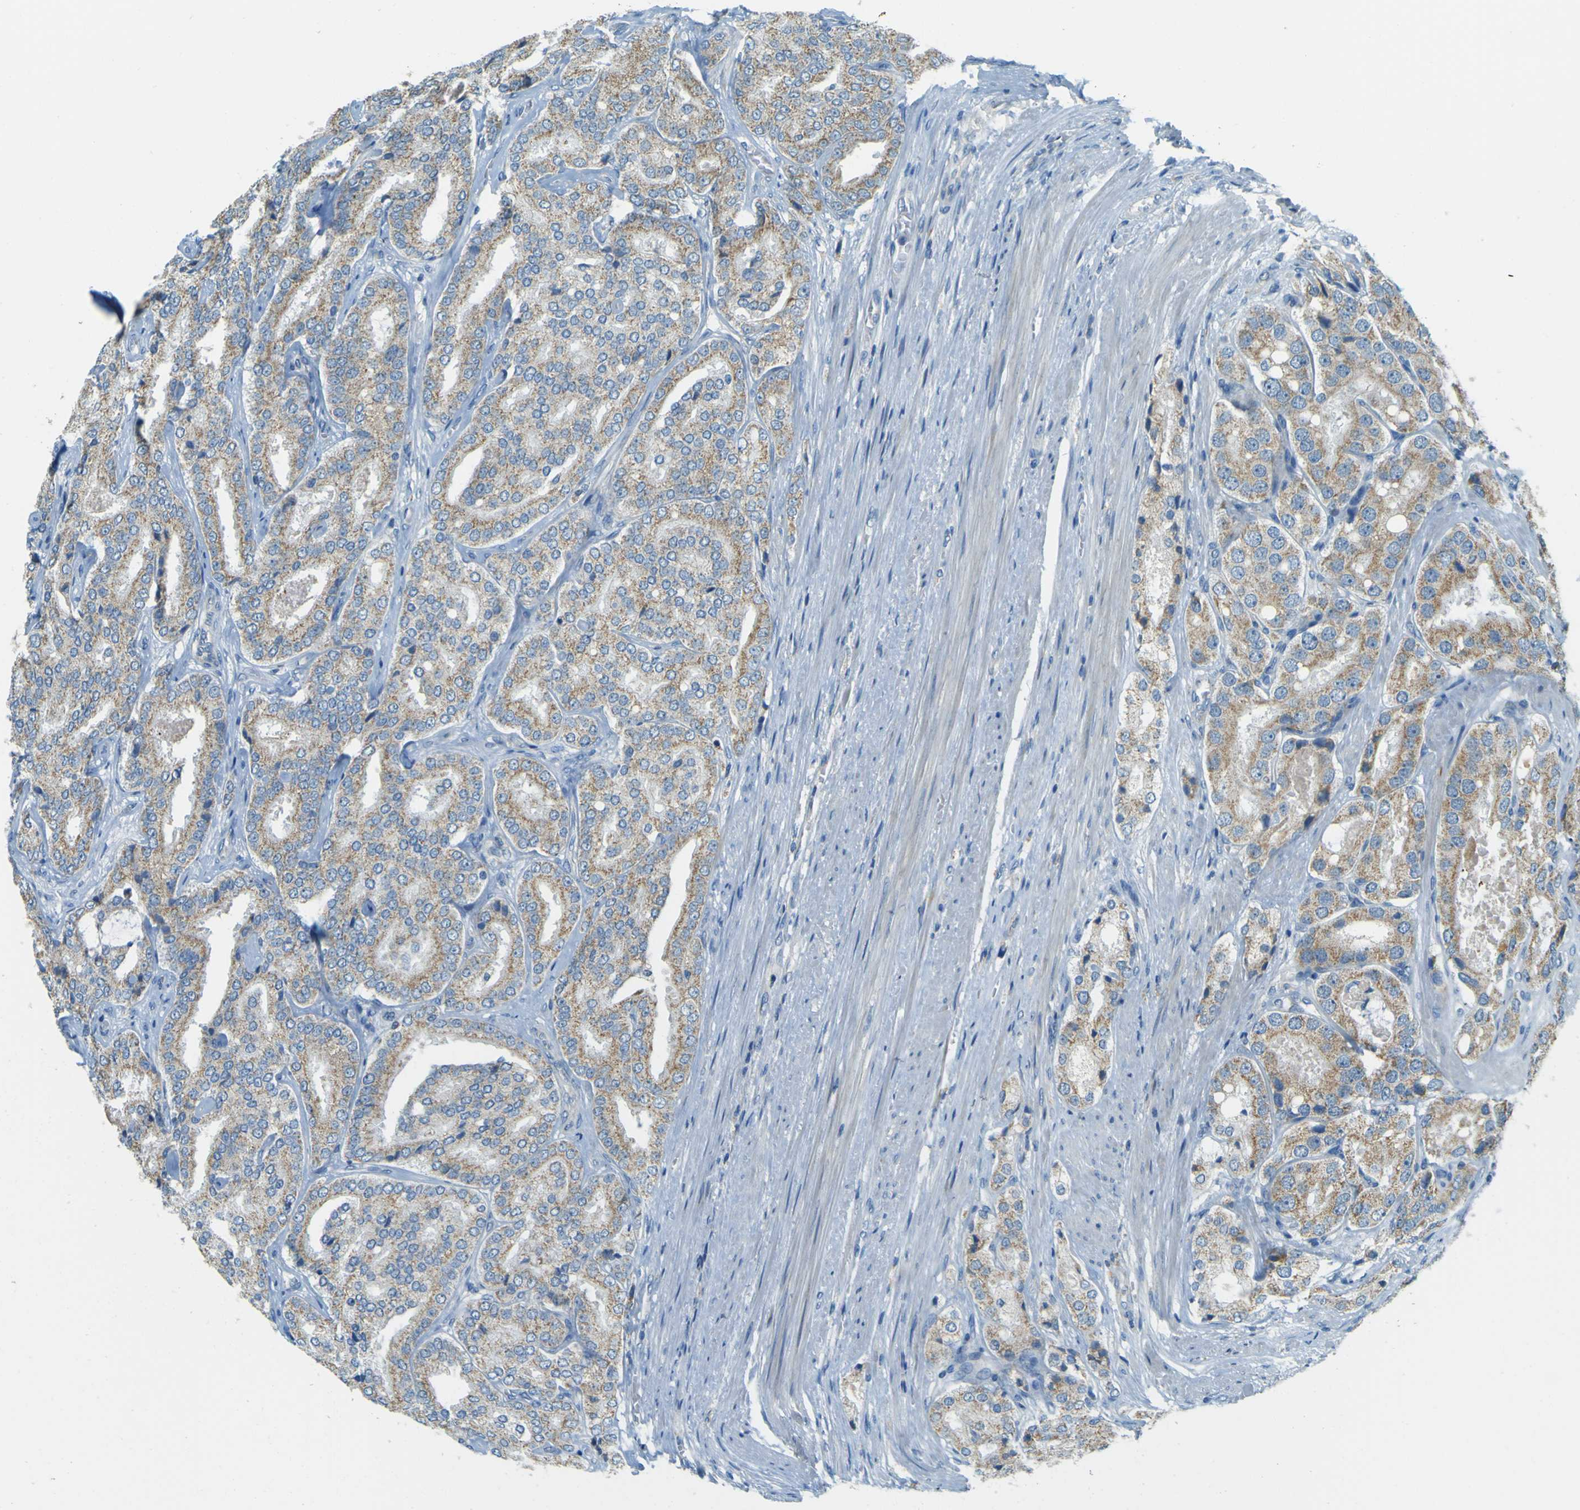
{"staining": {"intensity": "weak", "quantity": ">75%", "location": "cytoplasmic/membranous"}, "tissue": "prostate cancer", "cell_type": "Tumor cells", "image_type": "cancer", "snomed": [{"axis": "morphology", "description": "Adenocarcinoma, Low grade"}, {"axis": "topography", "description": "Prostate"}], "caption": "Weak cytoplasmic/membranous protein expression is appreciated in approximately >75% of tumor cells in prostate cancer (adenocarcinoma (low-grade)).", "gene": "FKTN", "patient": {"sex": "male", "age": 71}}